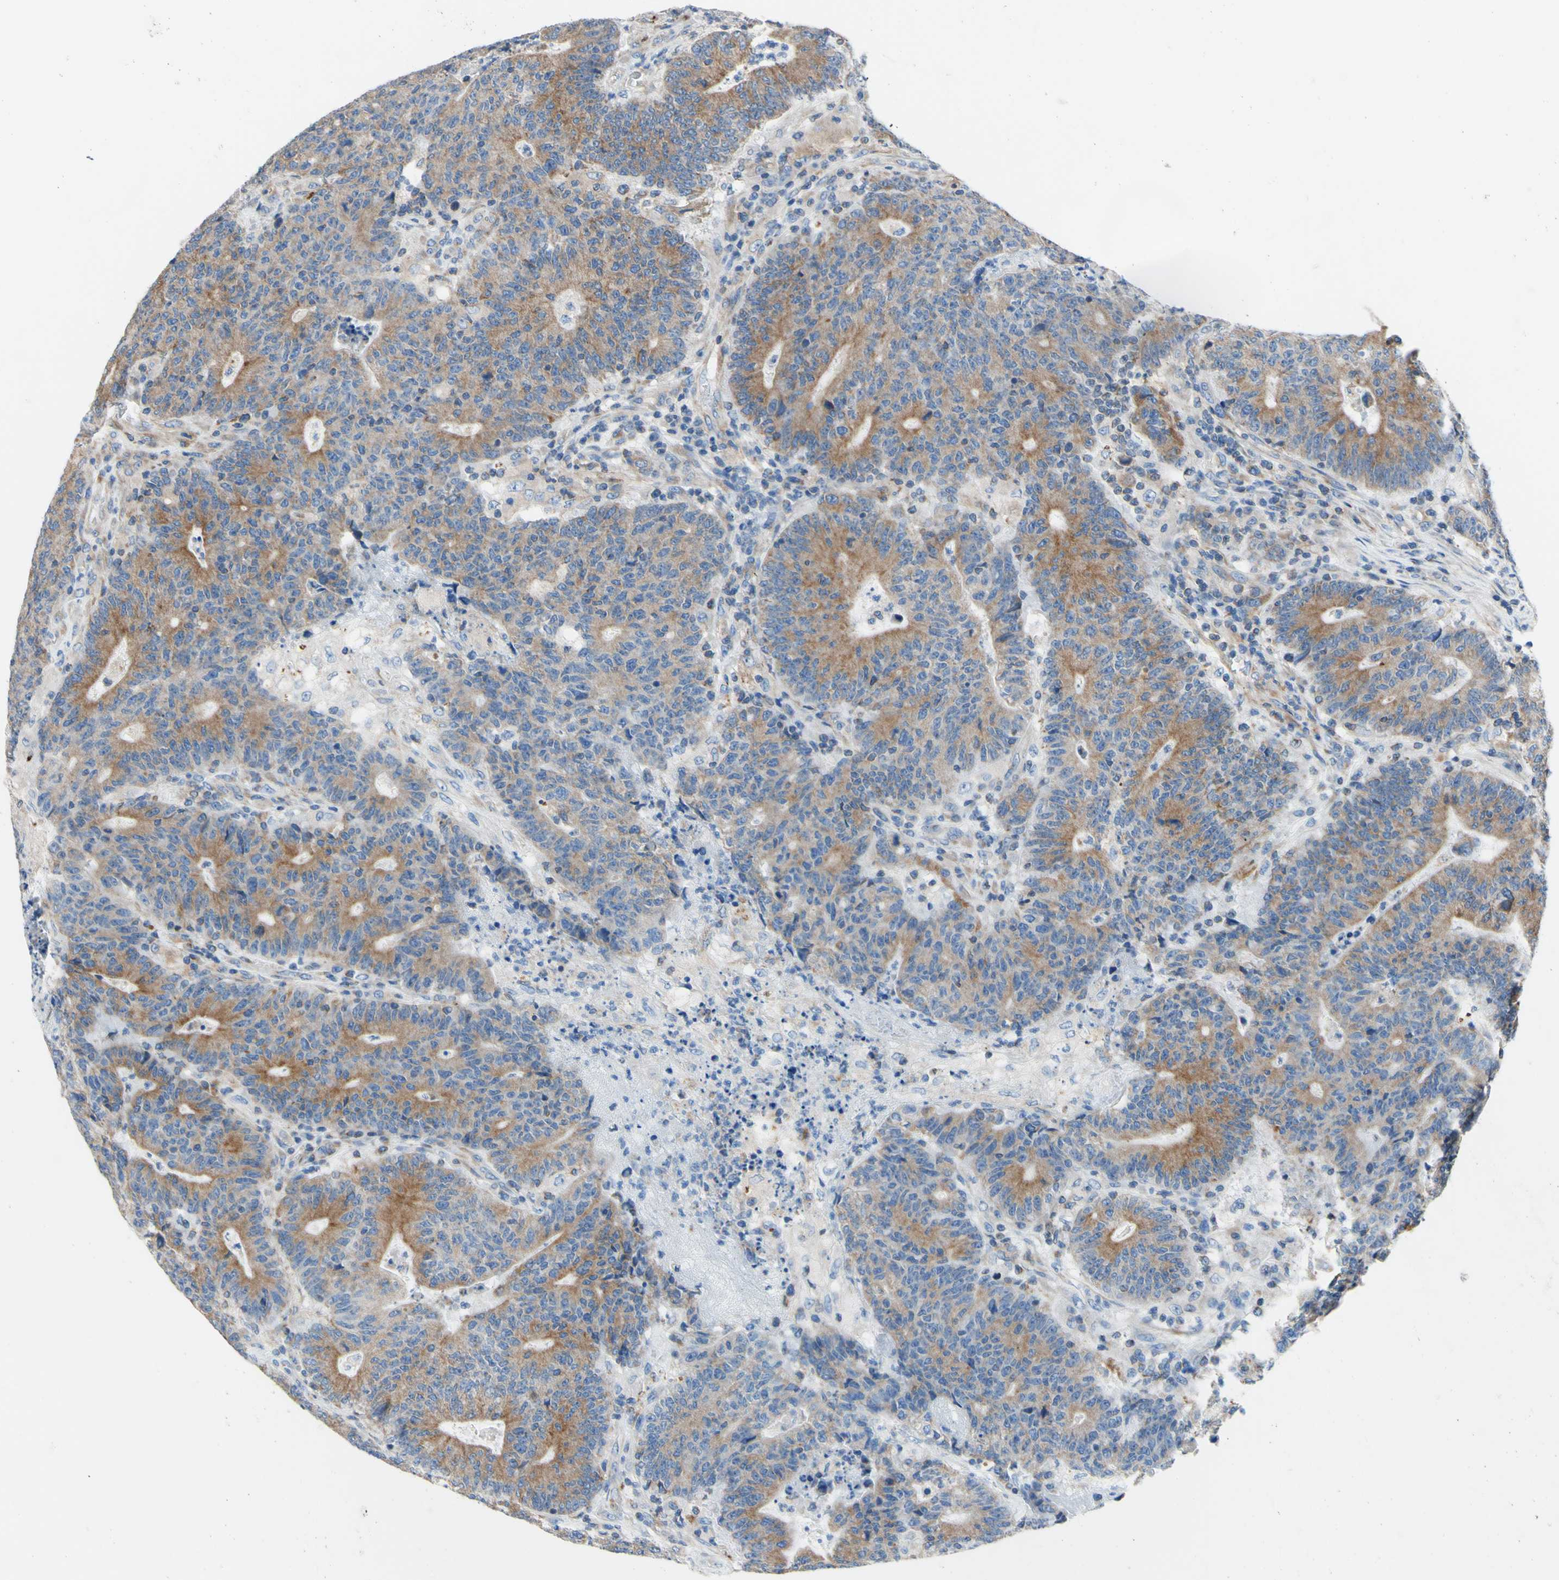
{"staining": {"intensity": "moderate", "quantity": "25%-75%", "location": "cytoplasmic/membranous"}, "tissue": "colorectal cancer", "cell_type": "Tumor cells", "image_type": "cancer", "snomed": [{"axis": "morphology", "description": "Normal tissue, NOS"}, {"axis": "morphology", "description": "Adenocarcinoma, NOS"}, {"axis": "topography", "description": "Colon"}], "caption": "A brown stain highlights moderate cytoplasmic/membranous staining of a protein in human colorectal adenocarcinoma tumor cells. The protein of interest is stained brown, and the nuclei are stained in blue (DAB (3,3'-diaminobenzidine) IHC with brightfield microscopy, high magnification).", "gene": "RETREG2", "patient": {"sex": "female", "age": 75}}